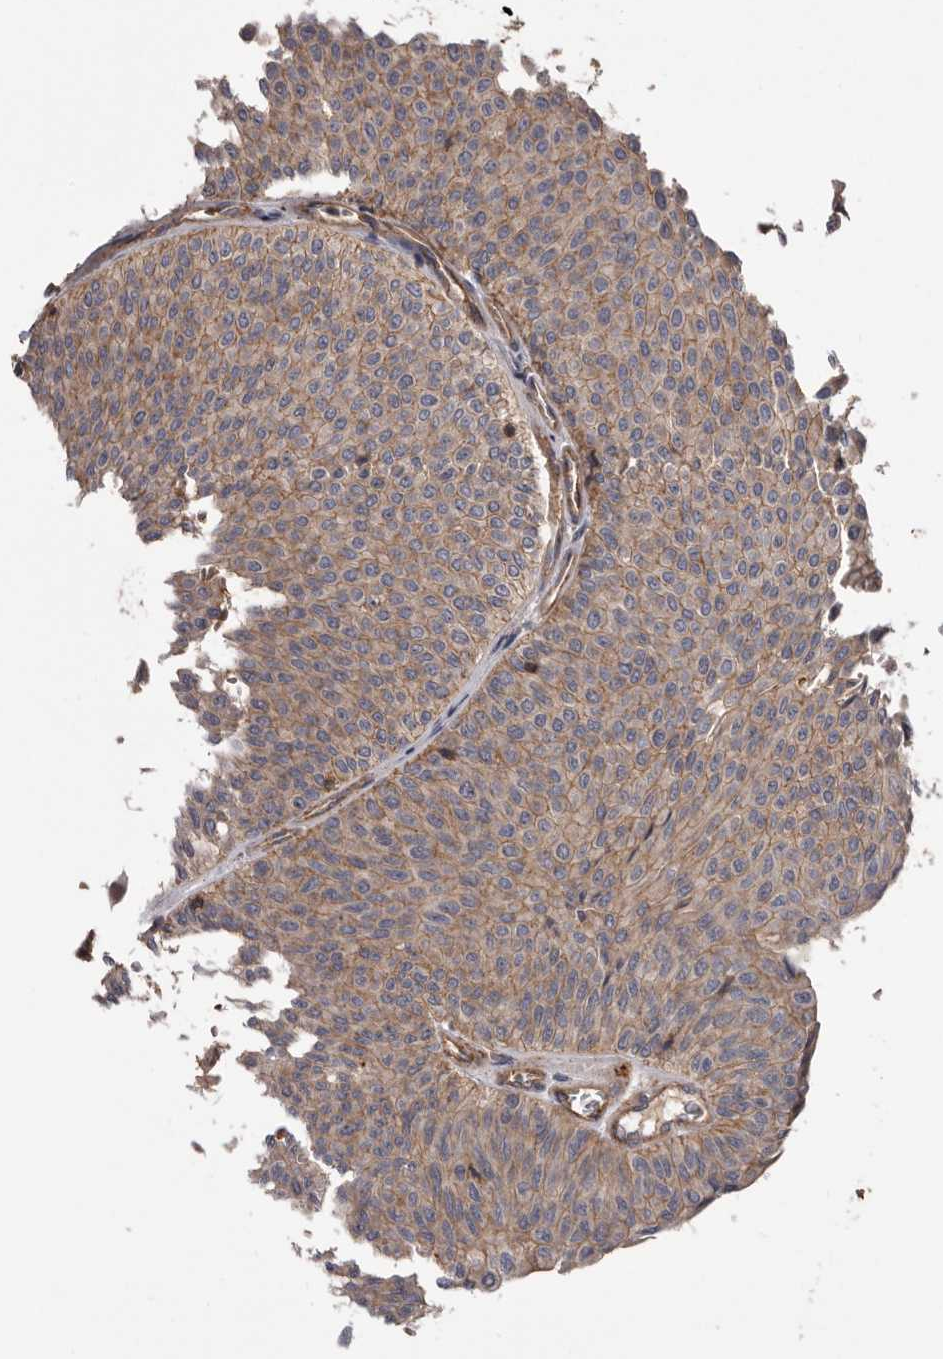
{"staining": {"intensity": "moderate", "quantity": ">75%", "location": "cytoplasmic/membranous"}, "tissue": "urothelial cancer", "cell_type": "Tumor cells", "image_type": "cancer", "snomed": [{"axis": "morphology", "description": "Urothelial carcinoma, Low grade"}, {"axis": "topography", "description": "Urinary bladder"}], "caption": "The photomicrograph reveals a brown stain indicating the presence of a protein in the cytoplasmic/membranous of tumor cells in low-grade urothelial carcinoma.", "gene": "PNRC2", "patient": {"sex": "male", "age": 78}}